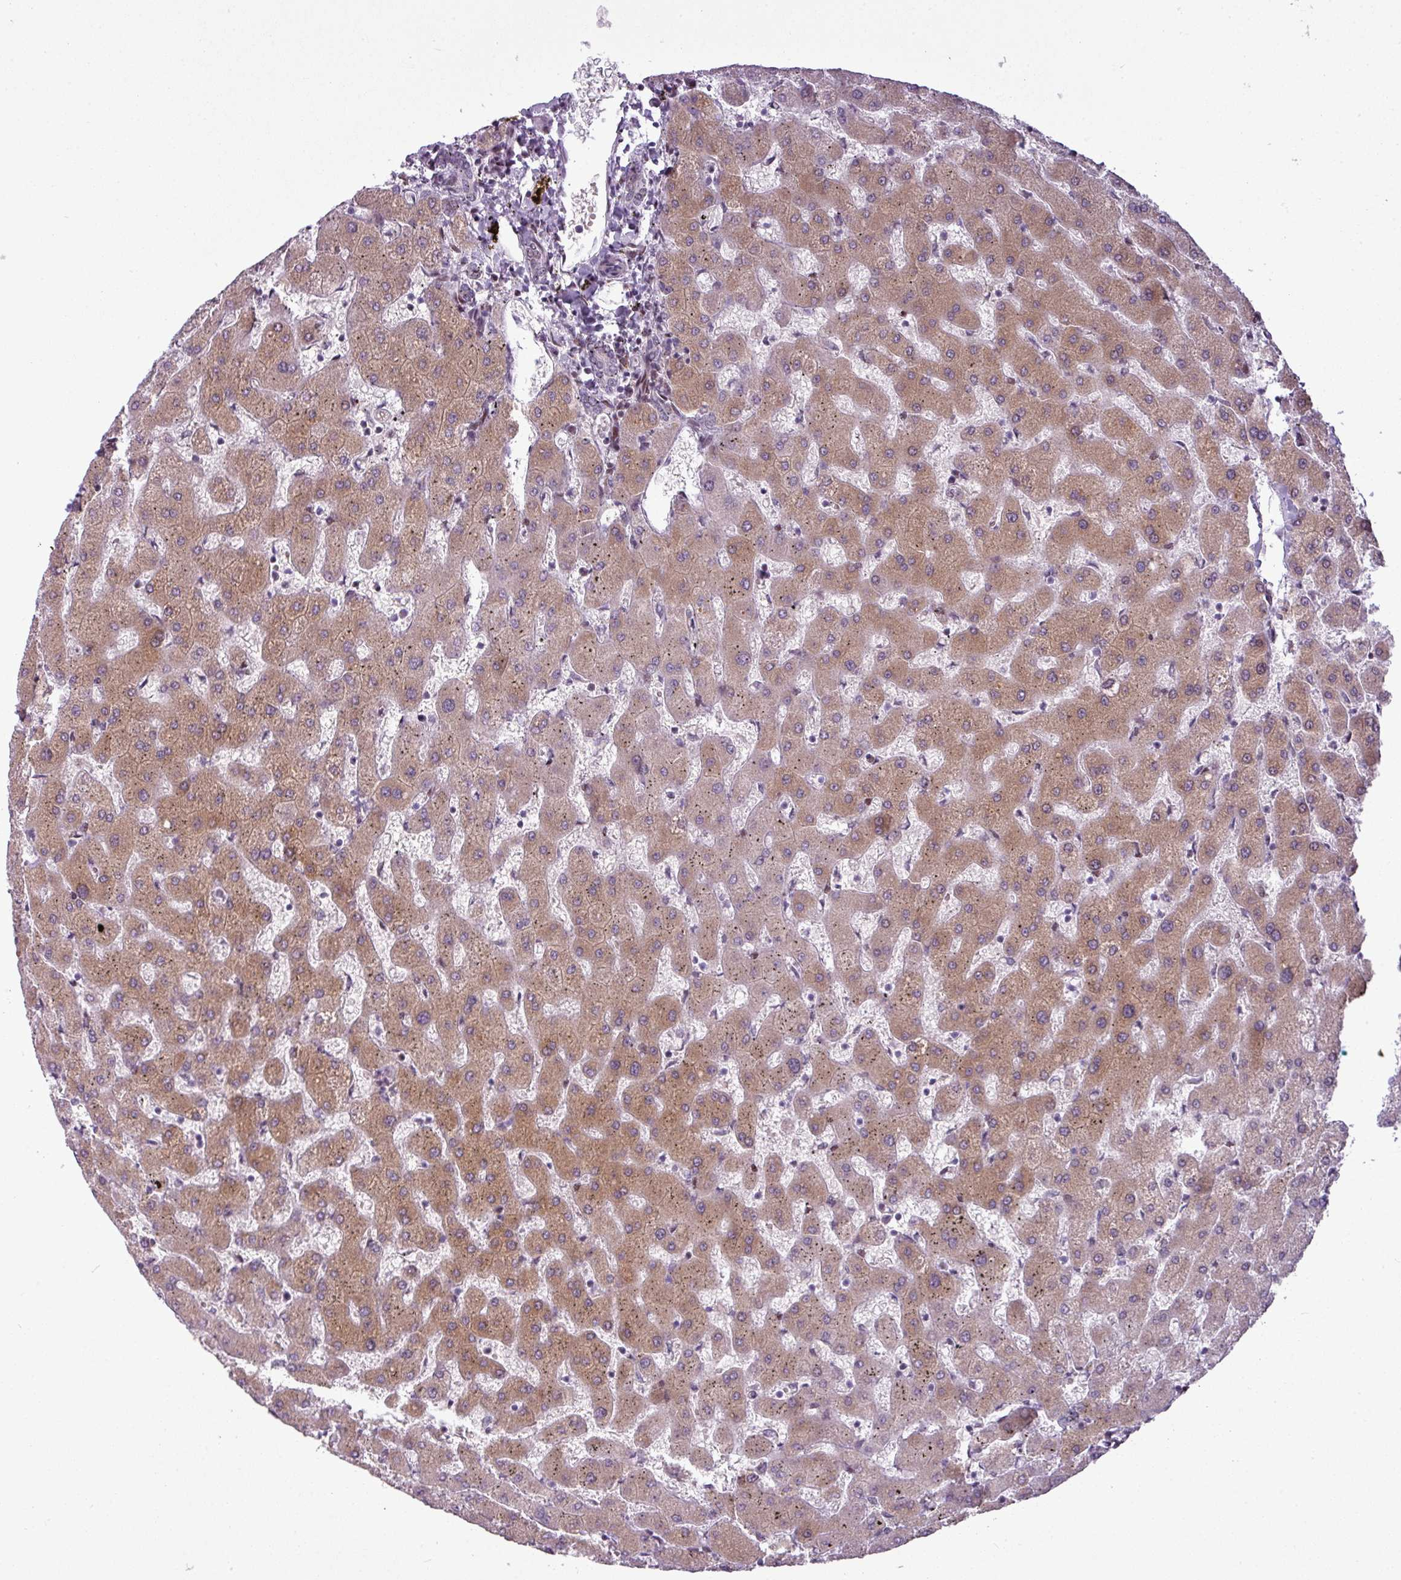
{"staining": {"intensity": "negative", "quantity": "none", "location": "none"}, "tissue": "liver", "cell_type": "Cholangiocytes", "image_type": "normal", "snomed": [{"axis": "morphology", "description": "Normal tissue, NOS"}, {"axis": "topography", "description": "Liver"}], "caption": "Liver was stained to show a protein in brown. There is no significant positivity in cholangiocytes. Brightfield microscopy of immunohistochemistry (IHC) stained with DAB (3,3'-diaminobenzidine) (brown) and hematoxylin (blue), captured at high magnification.", "gene": "SLC66A2", "patient": {"sex": "female", "age": 63}}